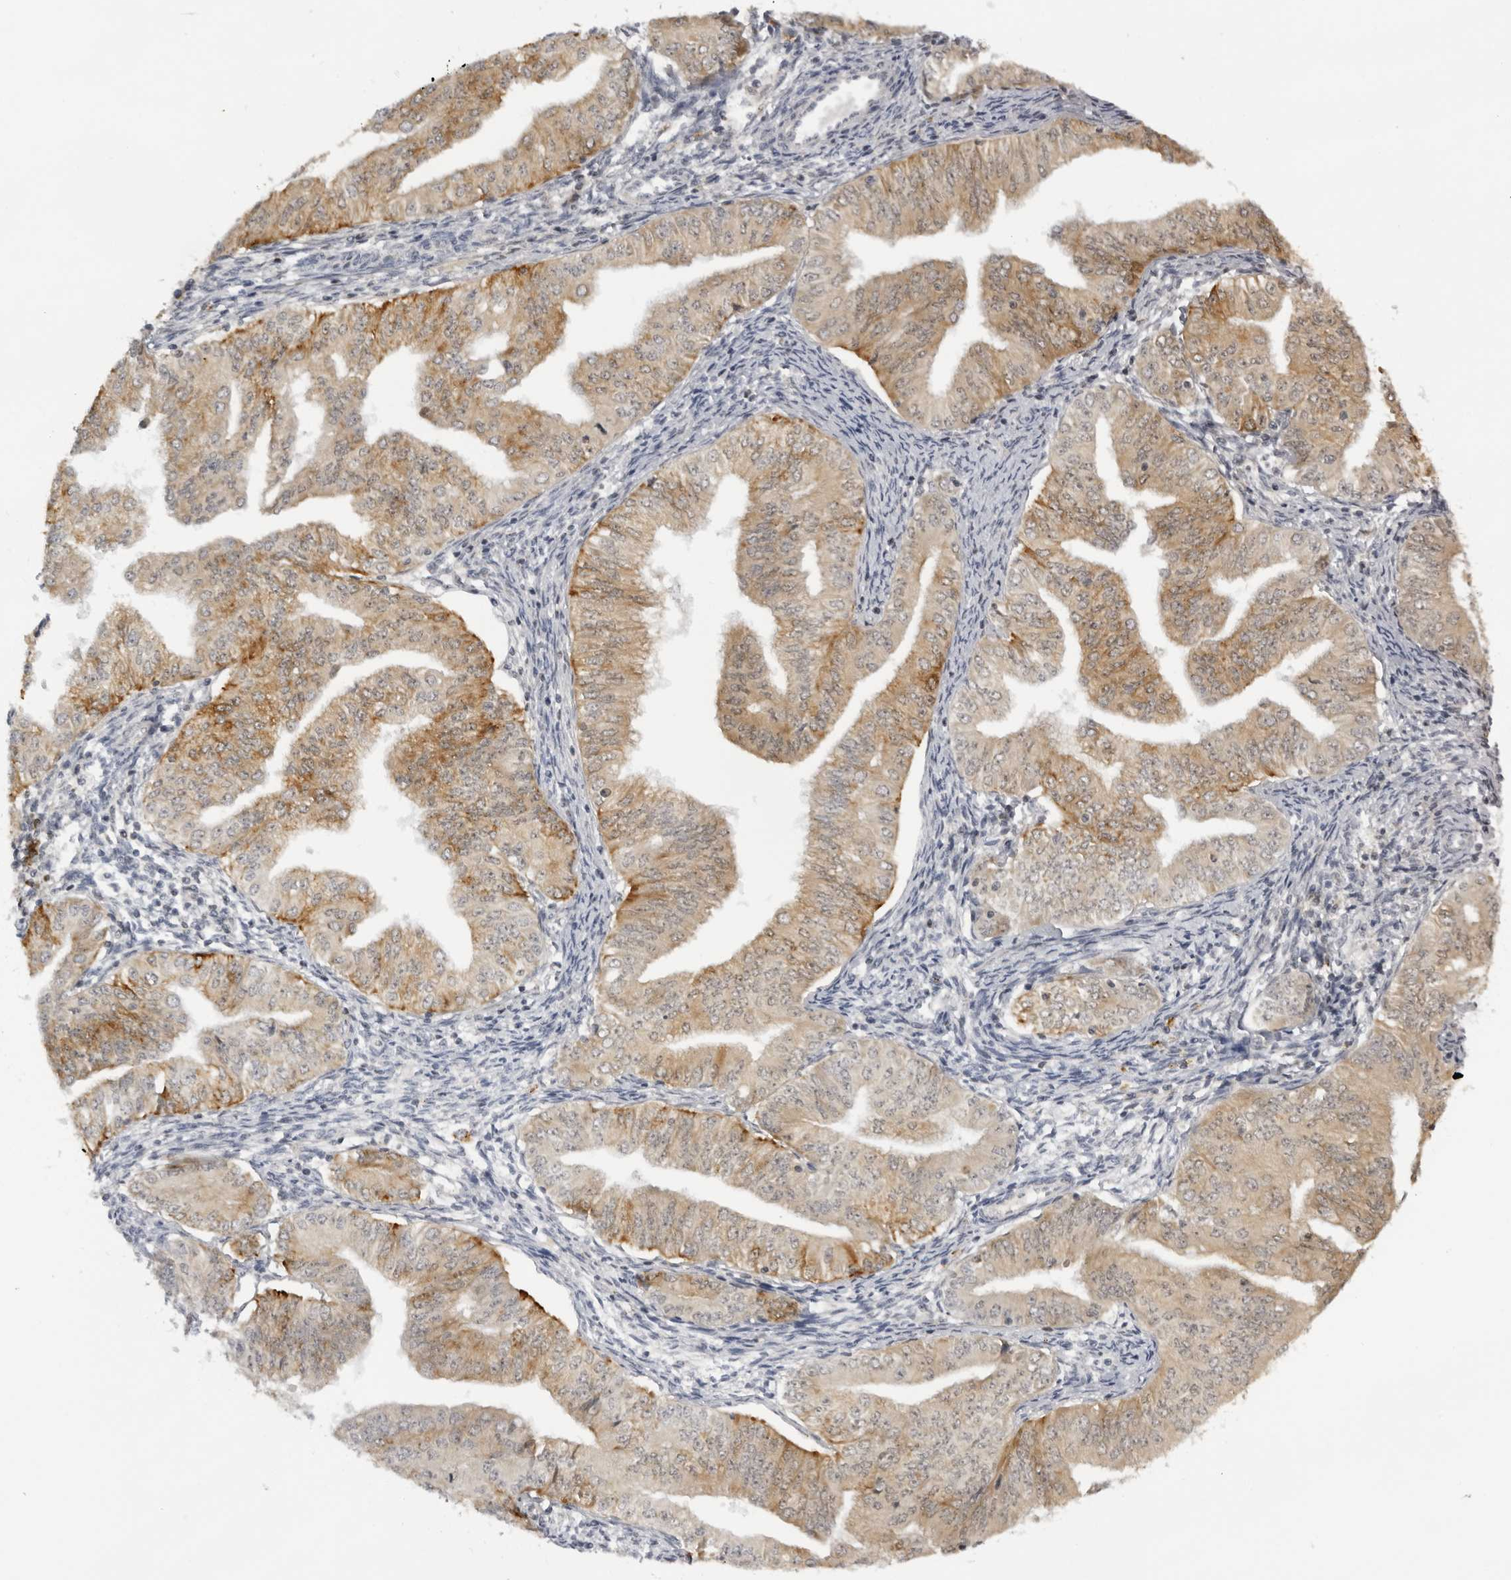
{"staining": {"intensity": "moderate", "quantity": ">75%", "location": "cytoplasmic/membranous"}, "tissue": "endometrial cancer", "cell_type": "Tumor cells", "image_type": "cancer", "snomed": [{"axis": "morphology", "description": "Normal tissue, NOS"}, {"axis": "morphology", "description": "Adenocarcinoma, NOS"}, {"axis": "topography", "description": "Endometrium"}], "caption": "Protein analysis of endometrial cancer (adenocarcinoma) tissue exhibits moderate cytoplasmic/membranous staining in about >75% of tumor cells.", "gene": "ACP6", "patient": {"sex": "female", "age": 53}}